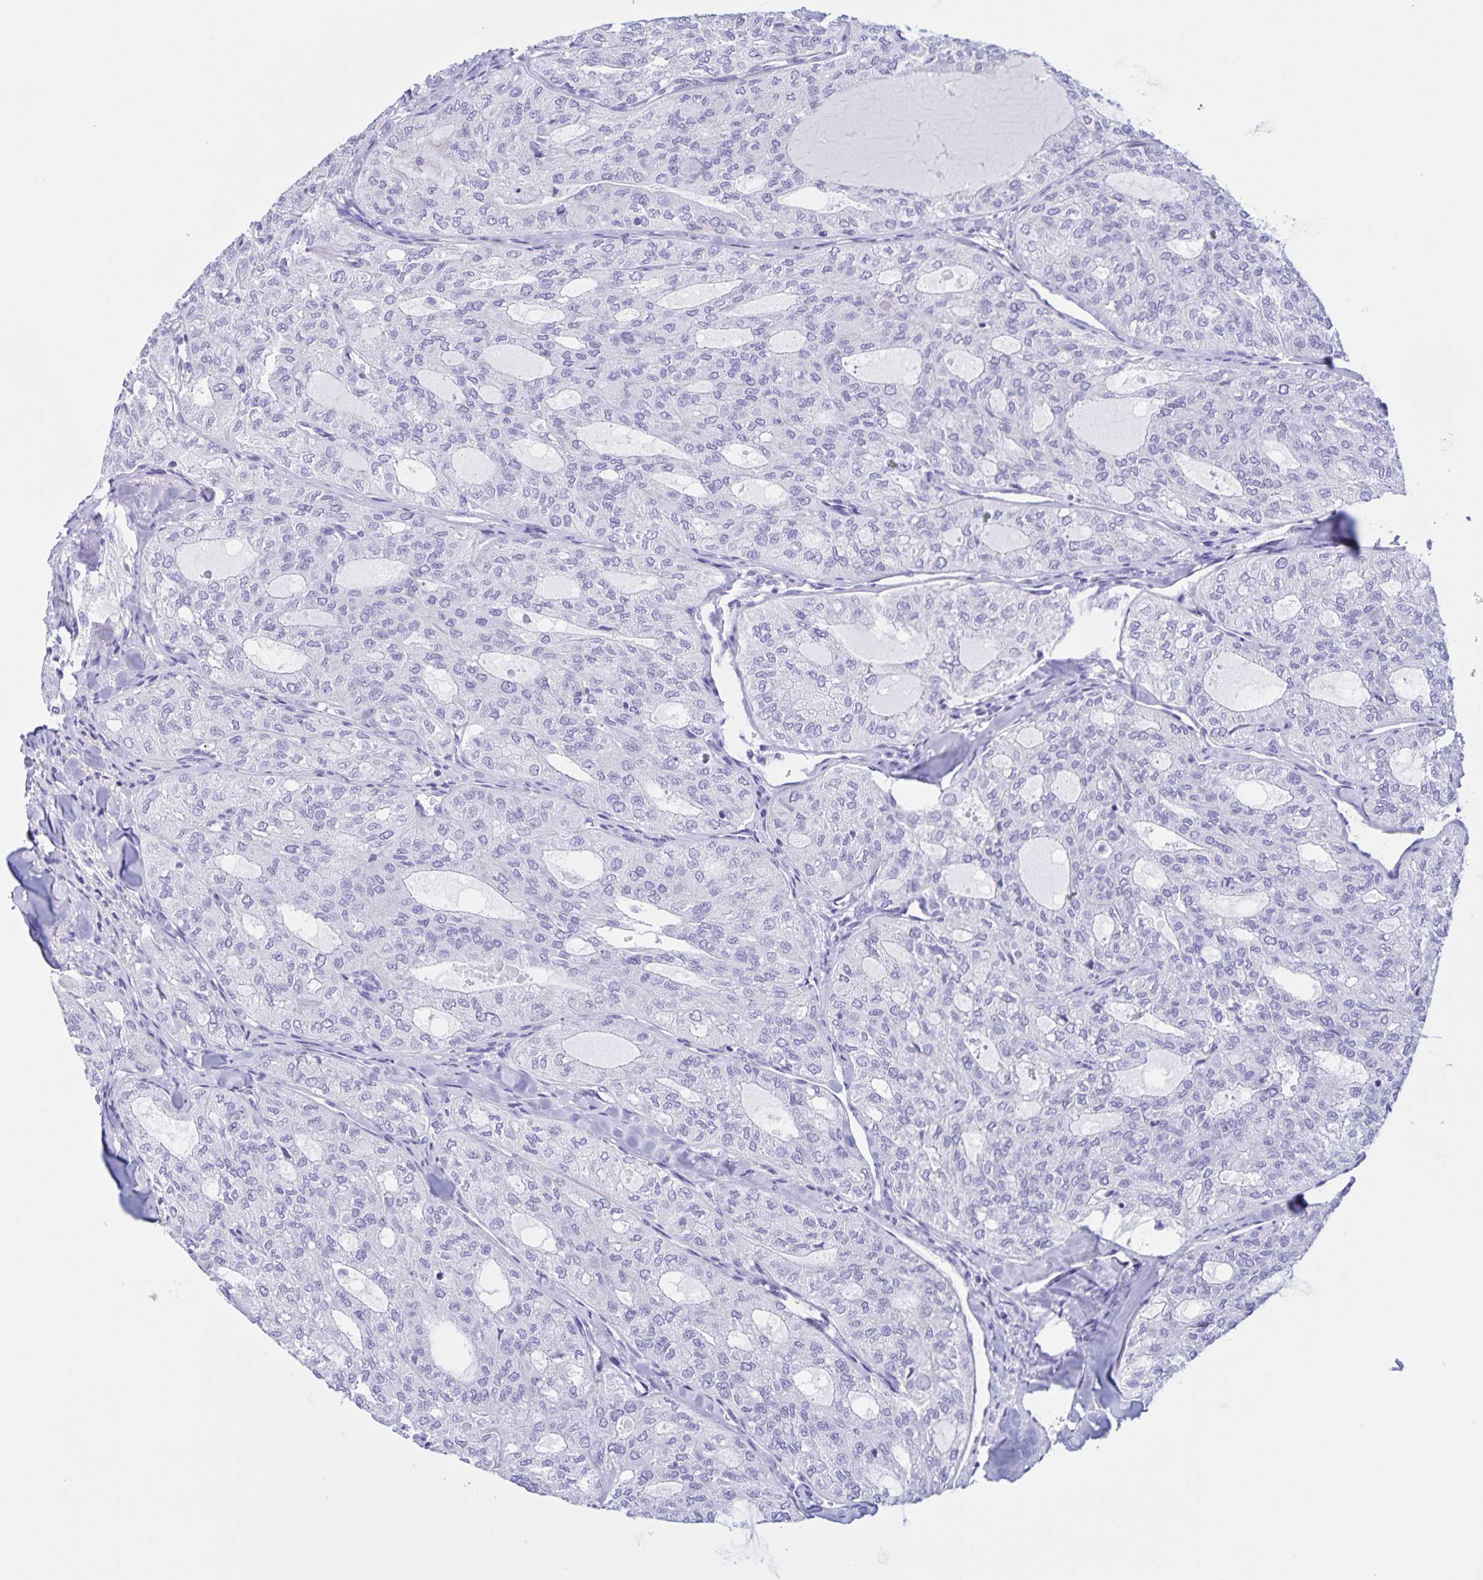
{"staining": {"intensity": "negative", "quantity": "none", "location": "none"}, "tissue": "thyroid cancer", "cell_type": "Tumor cells", "image_type": "cancer", "snomed": [{"axis": "morphology", "description": "Follicular adenoma carcinoma, NOS"}, {"axis": "topography", "description": "Thyroid gland"}], "caption": "Human thyroid cancer (follicular adenoma carcinoma) stained for a protein using IHC exhibits no positivity in tumor cells.", "gene": "TGIF2LX", "patient": {"sex": "male", "age": 75}}